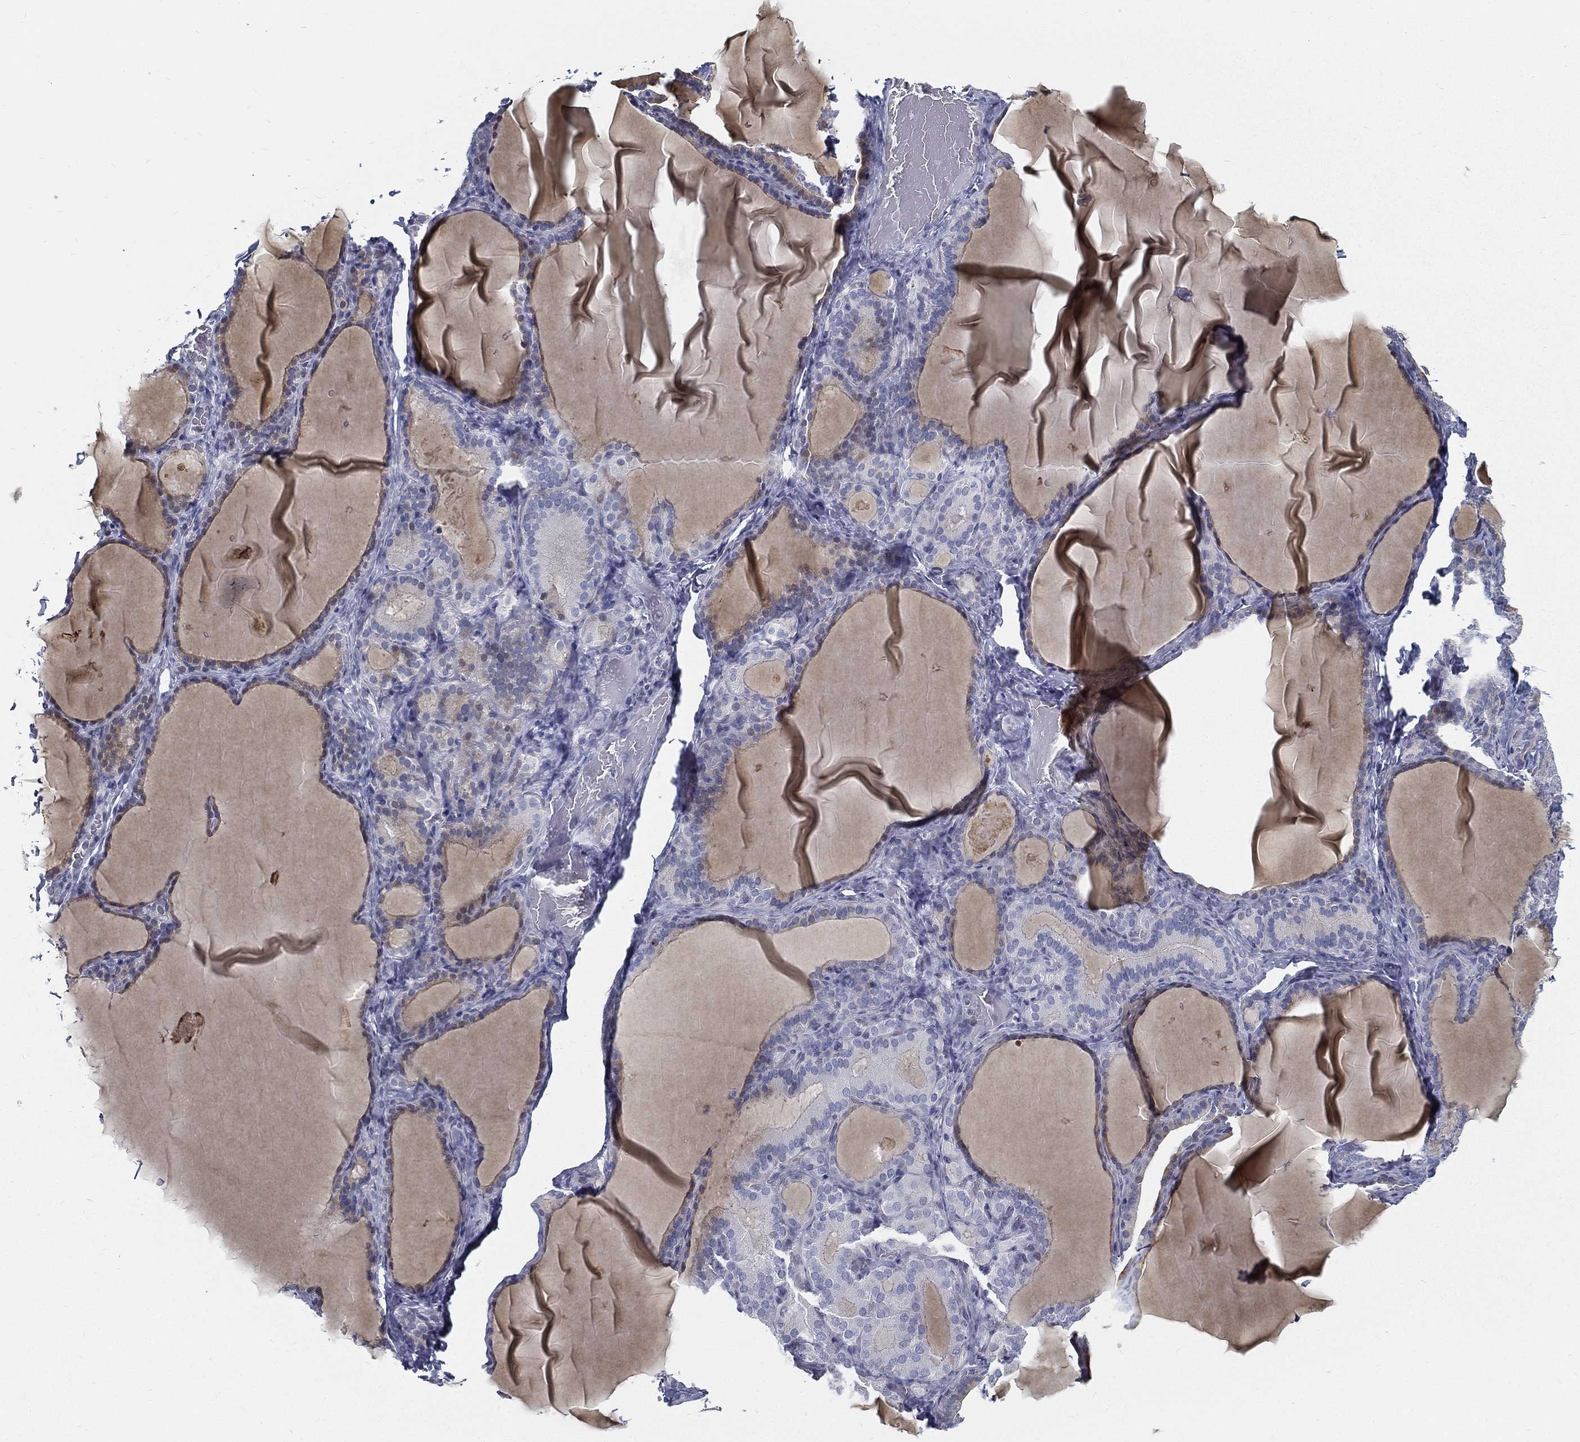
{"staining": {"intensity": "negative", "quantity": "none", "location": "none"}, "tissue": "thyroid gland", "cell_type": "Glandular cells", "image_type": "normal", "snomed": [{"axis": "morphology", "description": "Normal tissue, NOS"}, {"axis": "morphology", "description": "Hyperplasia, NOS"}, {"axis": "topography", "description": "Thyroid gland"}], "caption": "Human thyroid gland stained for a protein using IHC exhibits no staining in glandular cells.", "gene": "SPPL2C", "patient": {"sex": "female", "age": 27}}